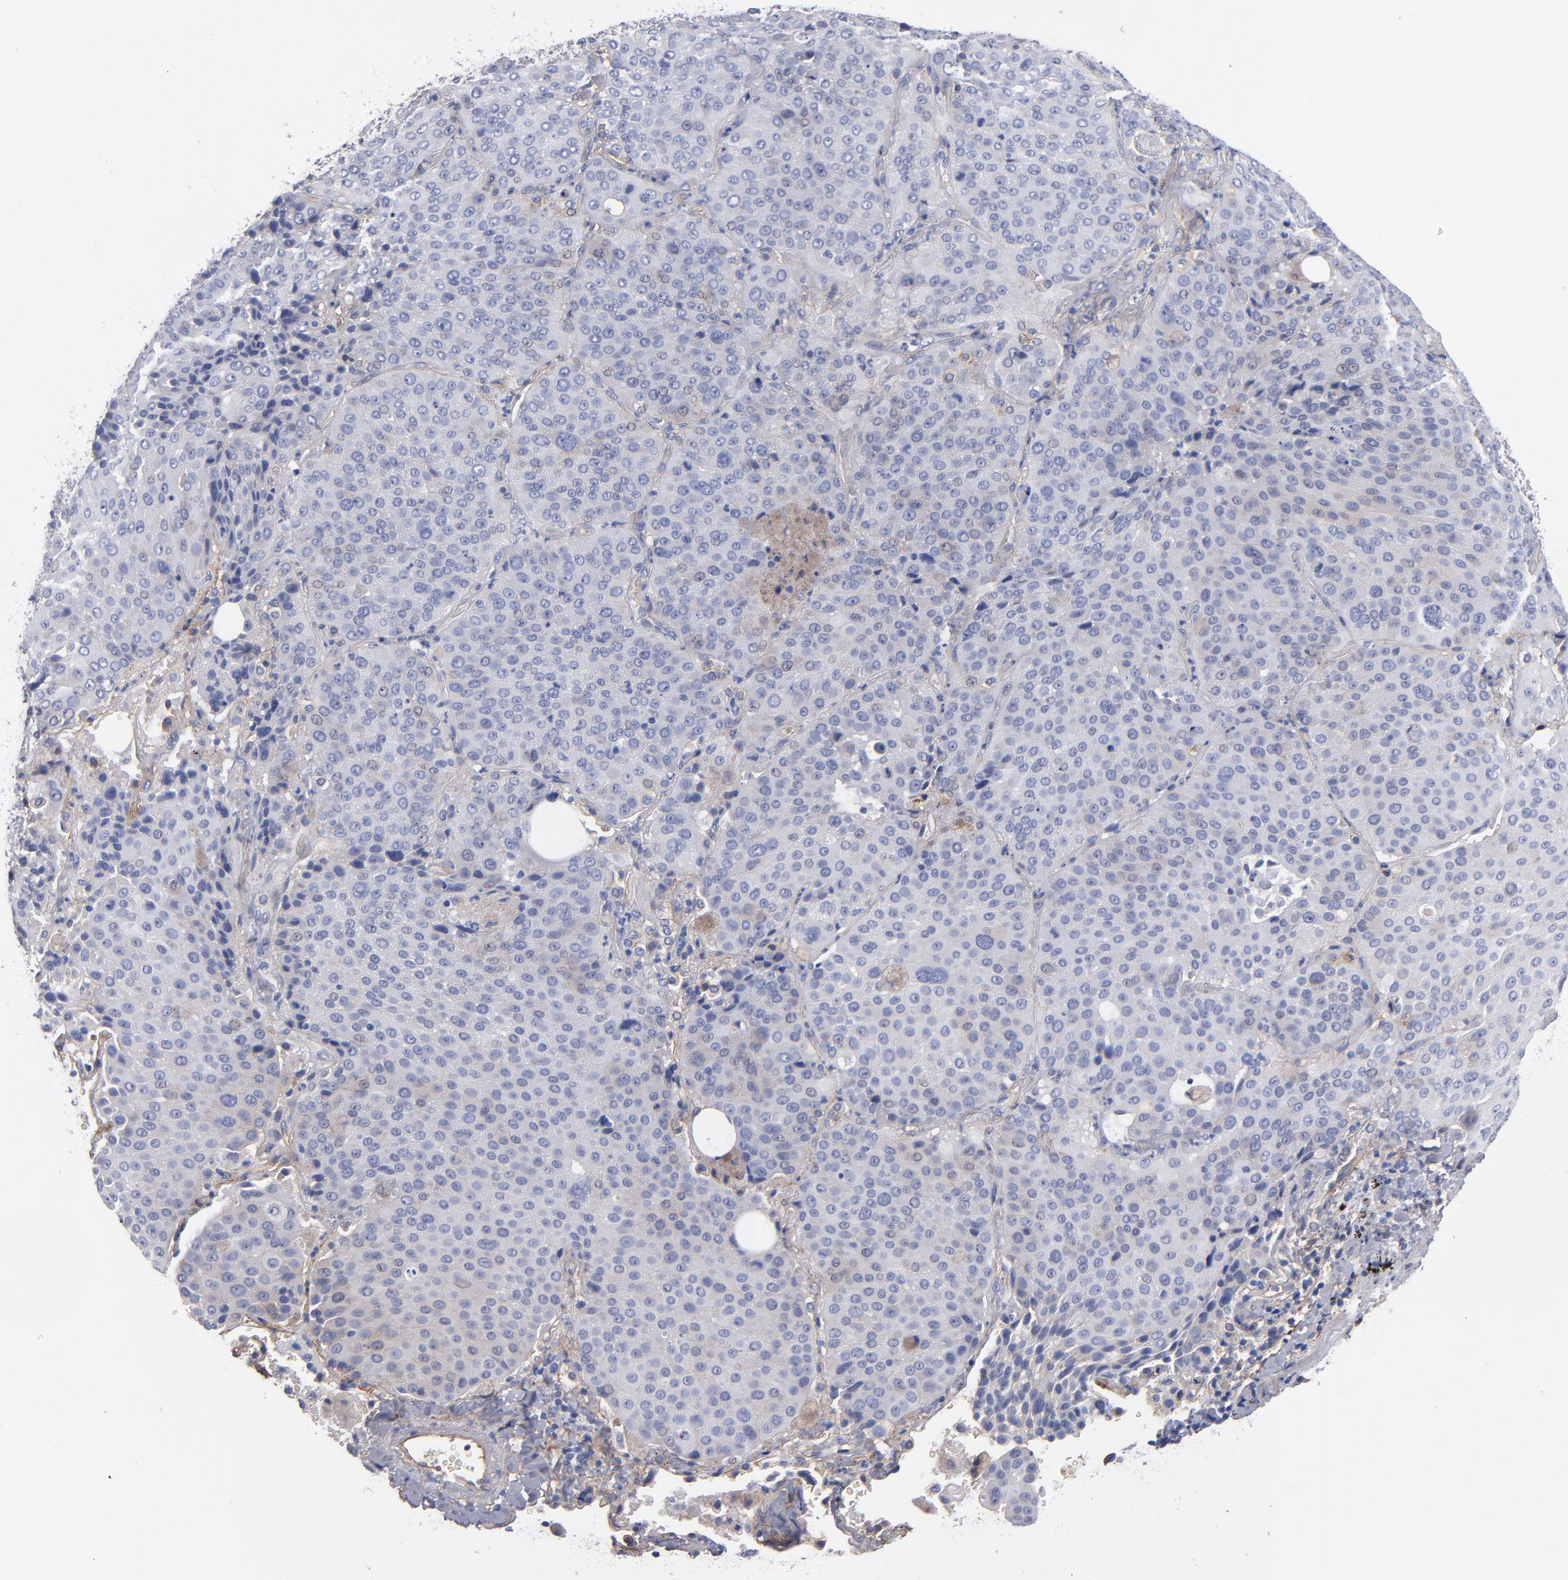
{"staining": {"intensity": "negative", "quantity": "none", "location": "none"}, "tissue": "lung cancer", "cell_type": "Tumor cells", "image_type": "cancer", "snomed": [{"axis": "morphology", "description": "Squamous cell carcinoma, NOS"}, {"axis": "topography", "description": "Lung"}], "caption": "A histopathology image of lung cancer stained for a protein displays no brown staining in tumor cells.", "gene": "PLSCR4", "patient": {"sex": "male", "age": 54}}